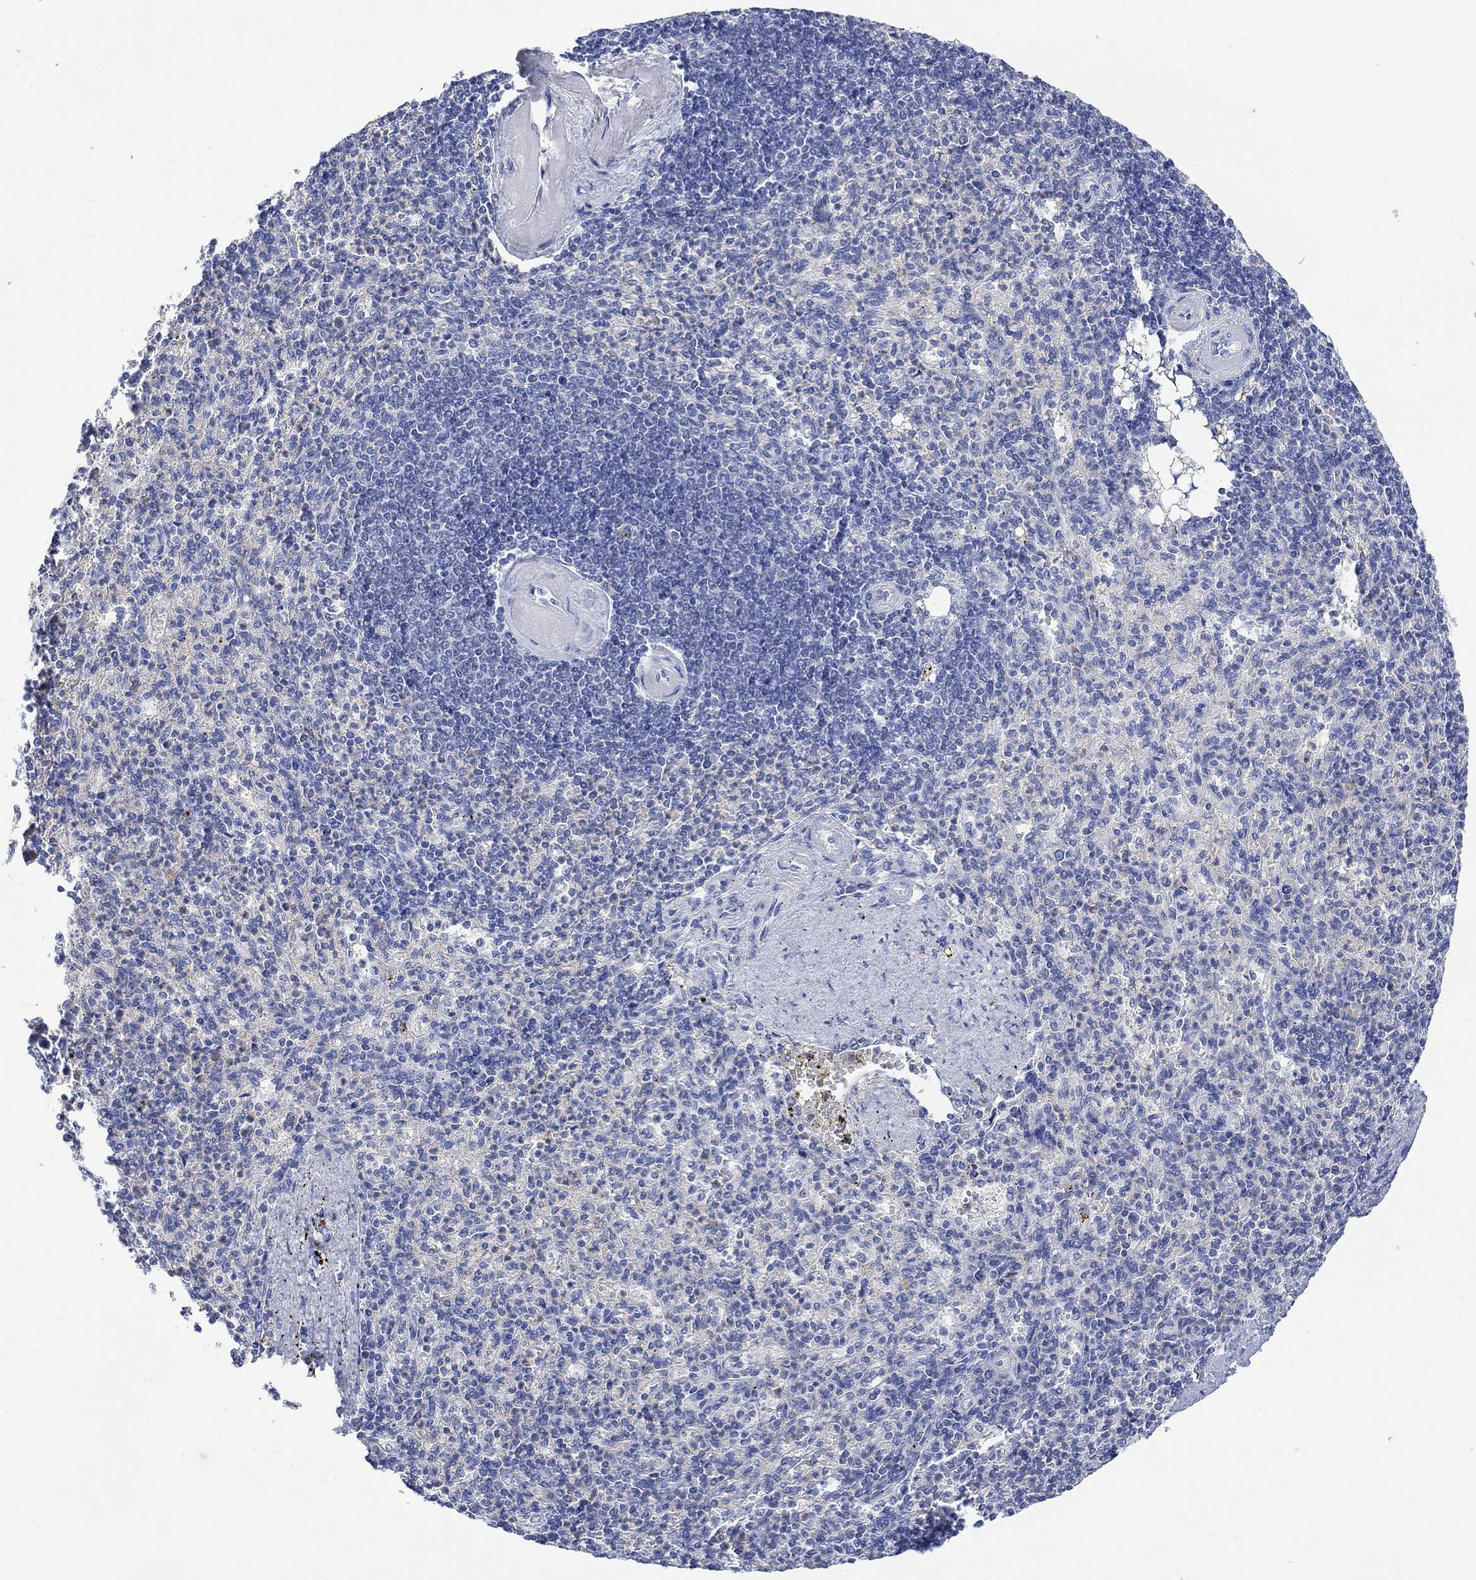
{"staining": {"intensity": "negative", "quantity": "none", "location": "none"}, "tissue": "spleen", "cell_type": "Cells in red pulp", "image_type": "normal", "snomed": [{"axis": "morphology", "description": "Normal tissue, NOS"}, {"axis": "topography", "description": "Spleen"}], "caption": "Immunohistochemistry (IHC) photomicrograph of normal spleen: human spleen stained with DAB exhibits no significant protein expression in cells in red pulp. The staining is performed using DAB (3,3'-diaminobenzidine) brown chromogen with nuclei counter-stained in using hematoxylin.", "gene": "FBP2", "patient": {"sex": "female", "age": 74}}